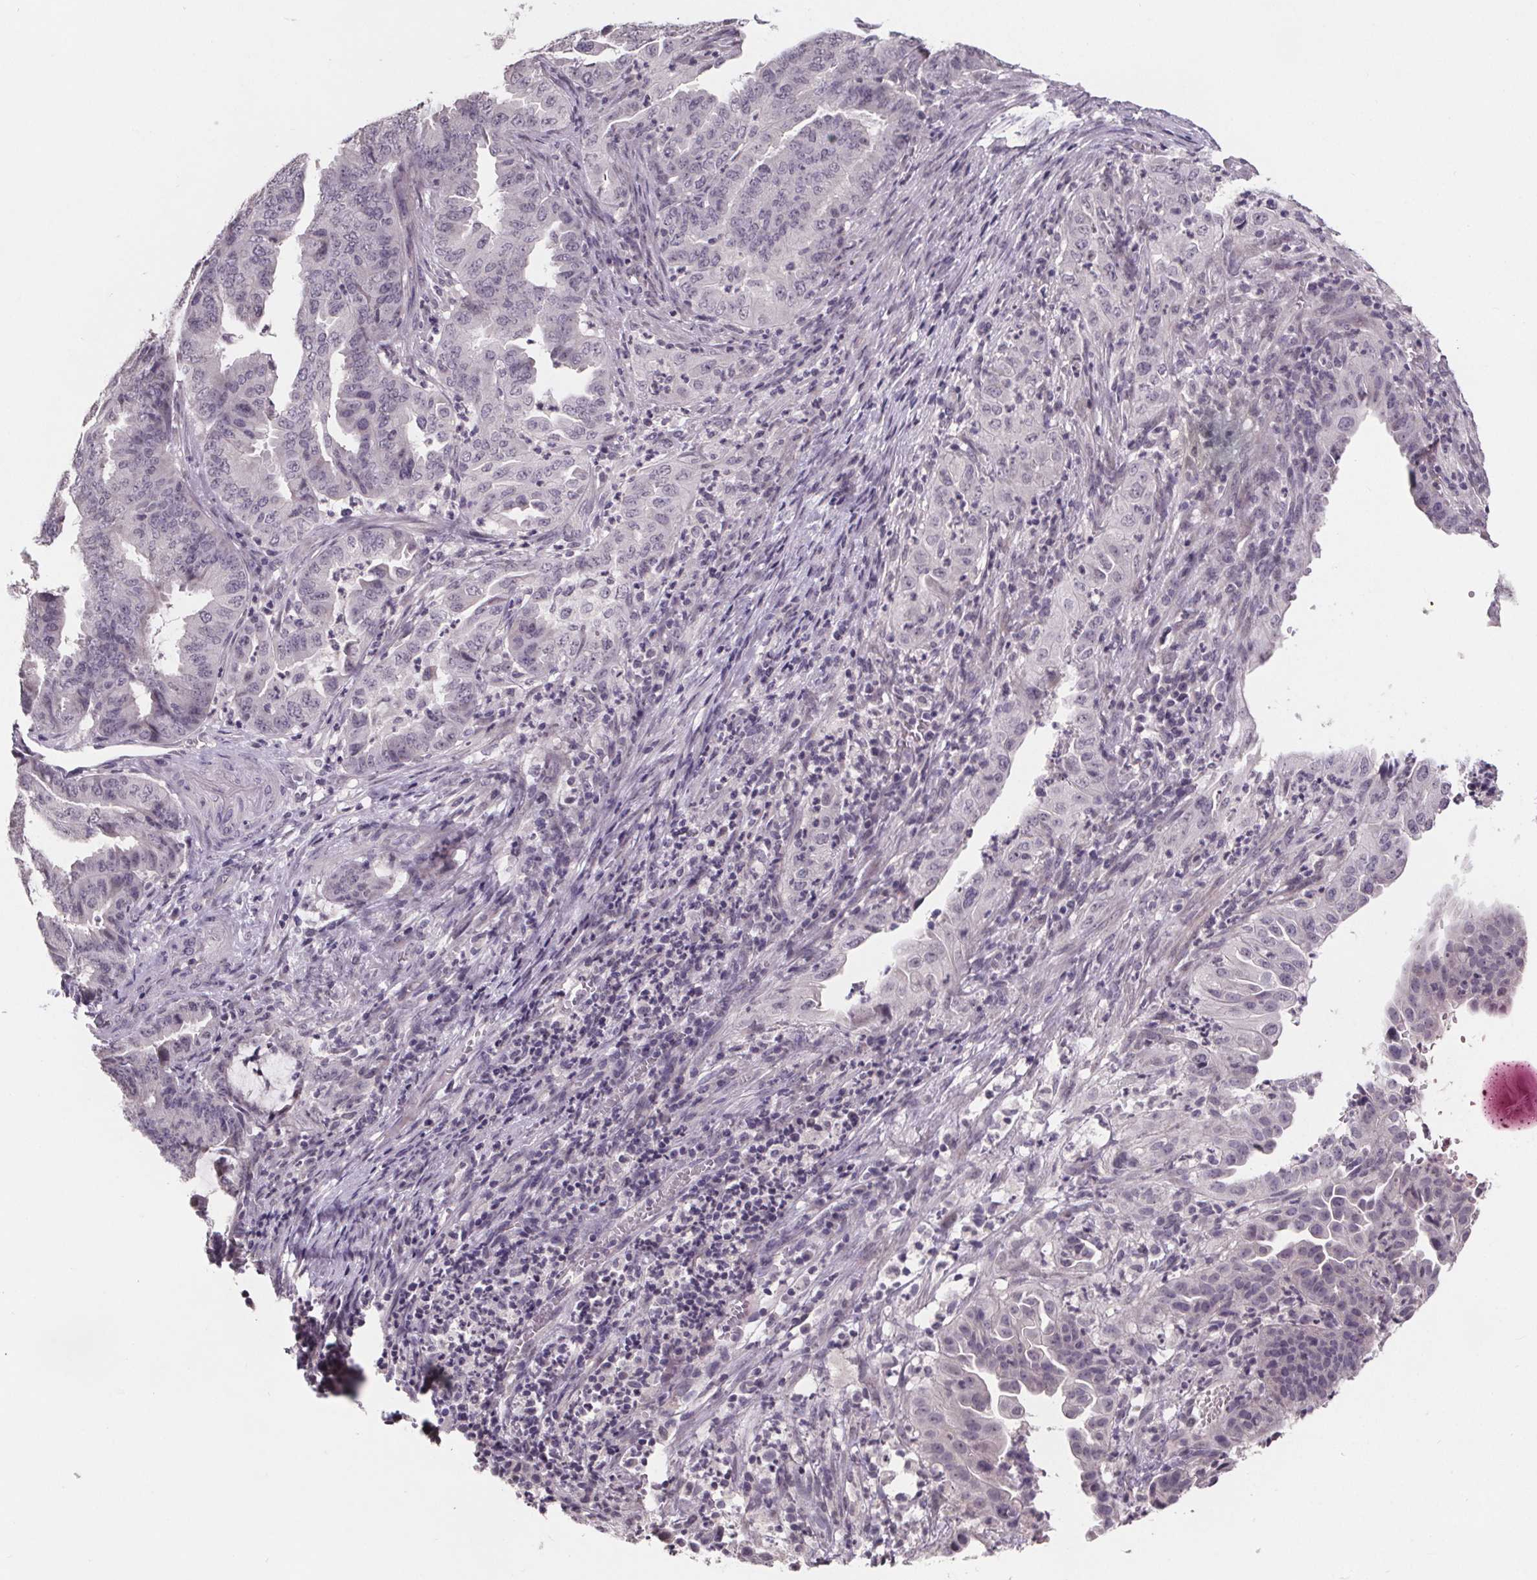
{"staining": {"intensity": "negative", "quantity": "none", "location": "none"}, "tissue": "endometrial cancer", "cell_type": "Tumor cells", "image_type": "cancer", "snomed": [{"axis": "morphology", "description": "Adenocarcinoma, NOS"}, {"axis": "topography", "description": "Endometrium"}], "caption": "DAB (3,3'-diaminobenzidine) immunohistochemical staining of human endometrial adenocarcinoma reveals no significant positivity in tumor cells.", "gene": "NKX6-1", "patient": {"sex": "female", "age": 51}}